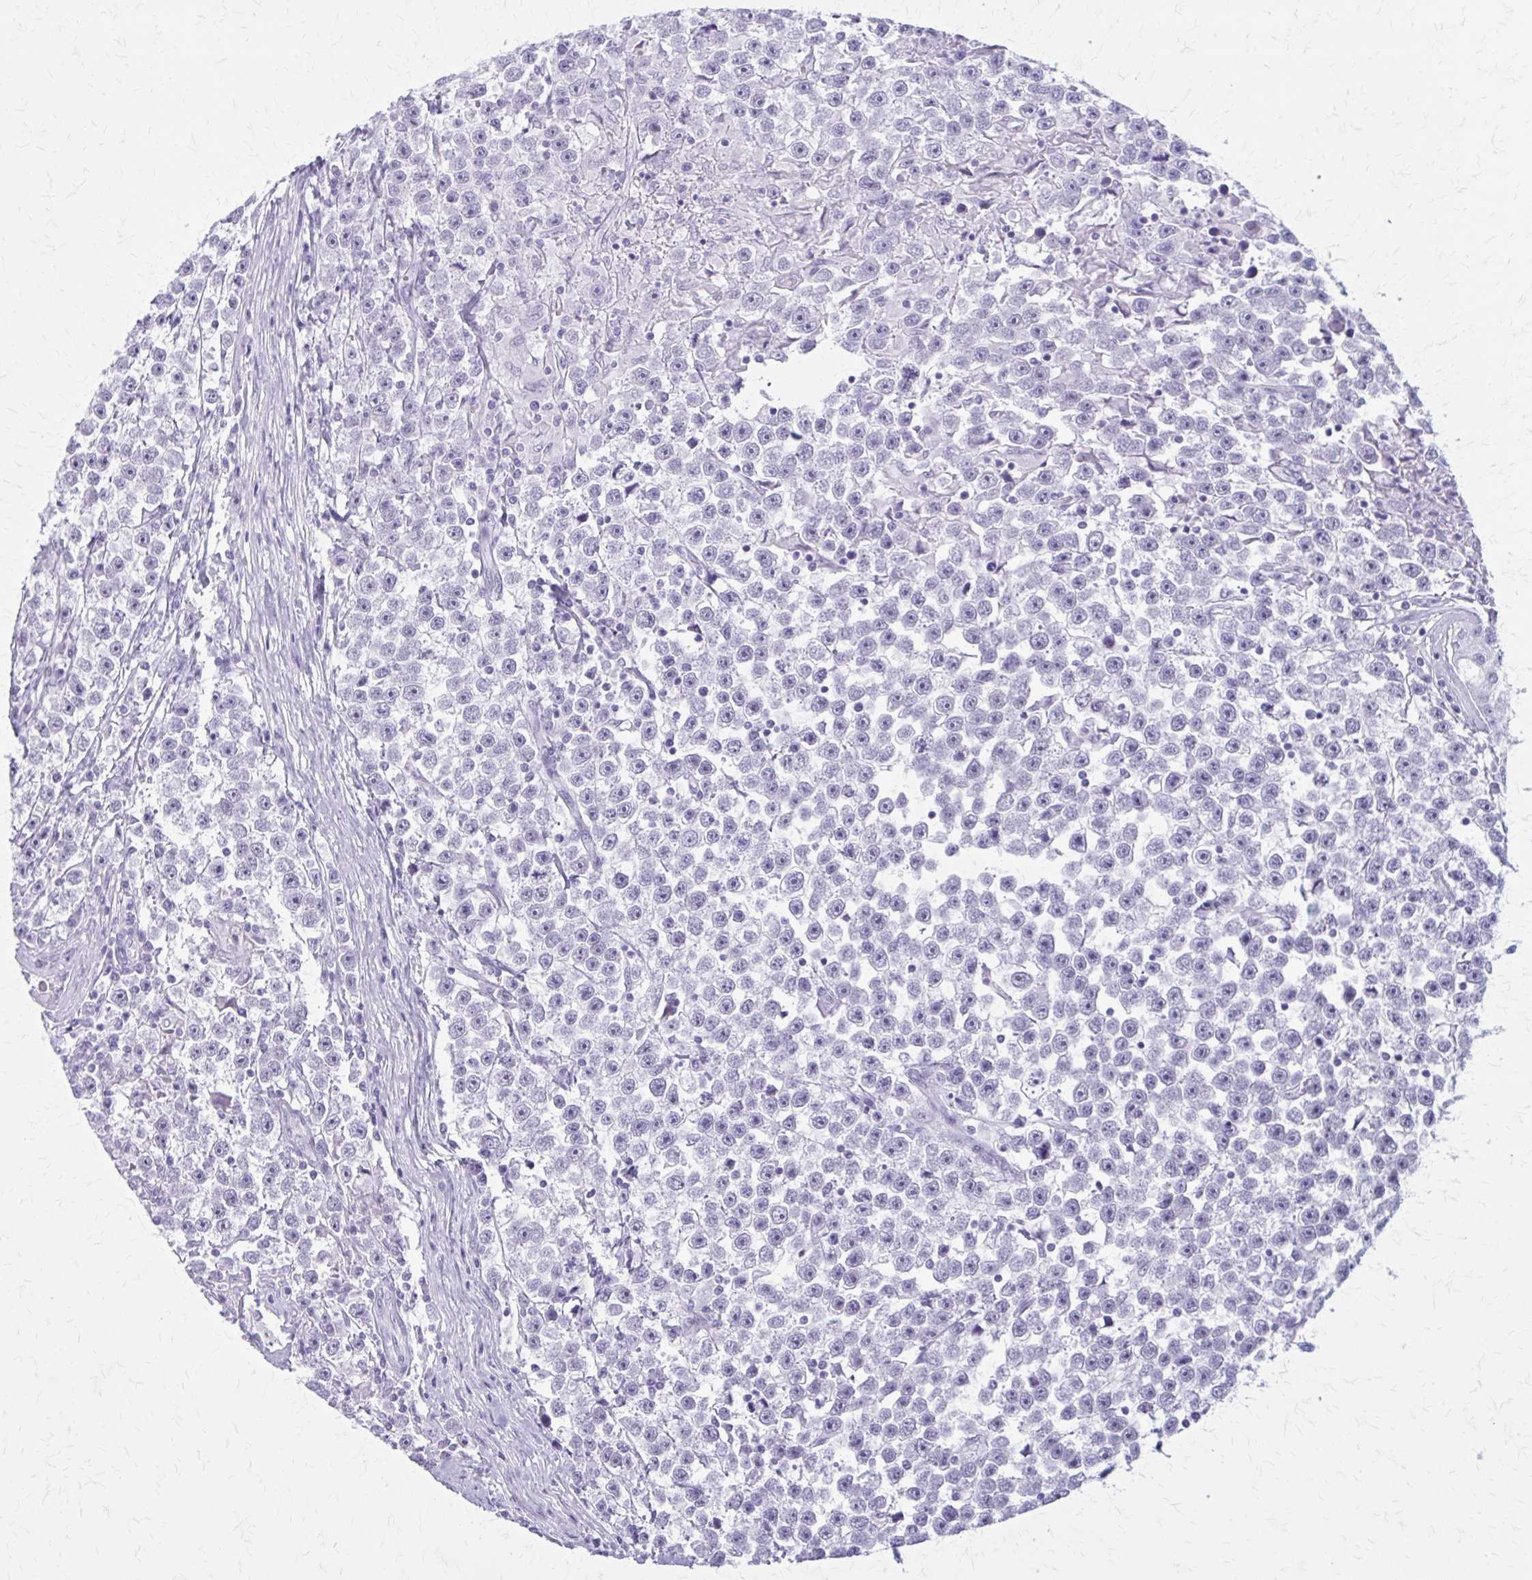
{"staining": {"intensity": "negative", "quantity": "none", "location": "none"}, "tissue": "testis cancer", "cell_type": "Tumor cells", "image_type": "cancer", "snomed": [{"axis": "morphology", "description": "Seminoma, NOS"}, {"axis": "topography", "description": "Testis"}], "caption": "Immunohistochemistry (IHC) image of testis seminoma stained for a protein (brown), which exhibits no positivity in tumor cells.", "gene": "GAD1", "patient": {"sex": "male", "age": 31}}